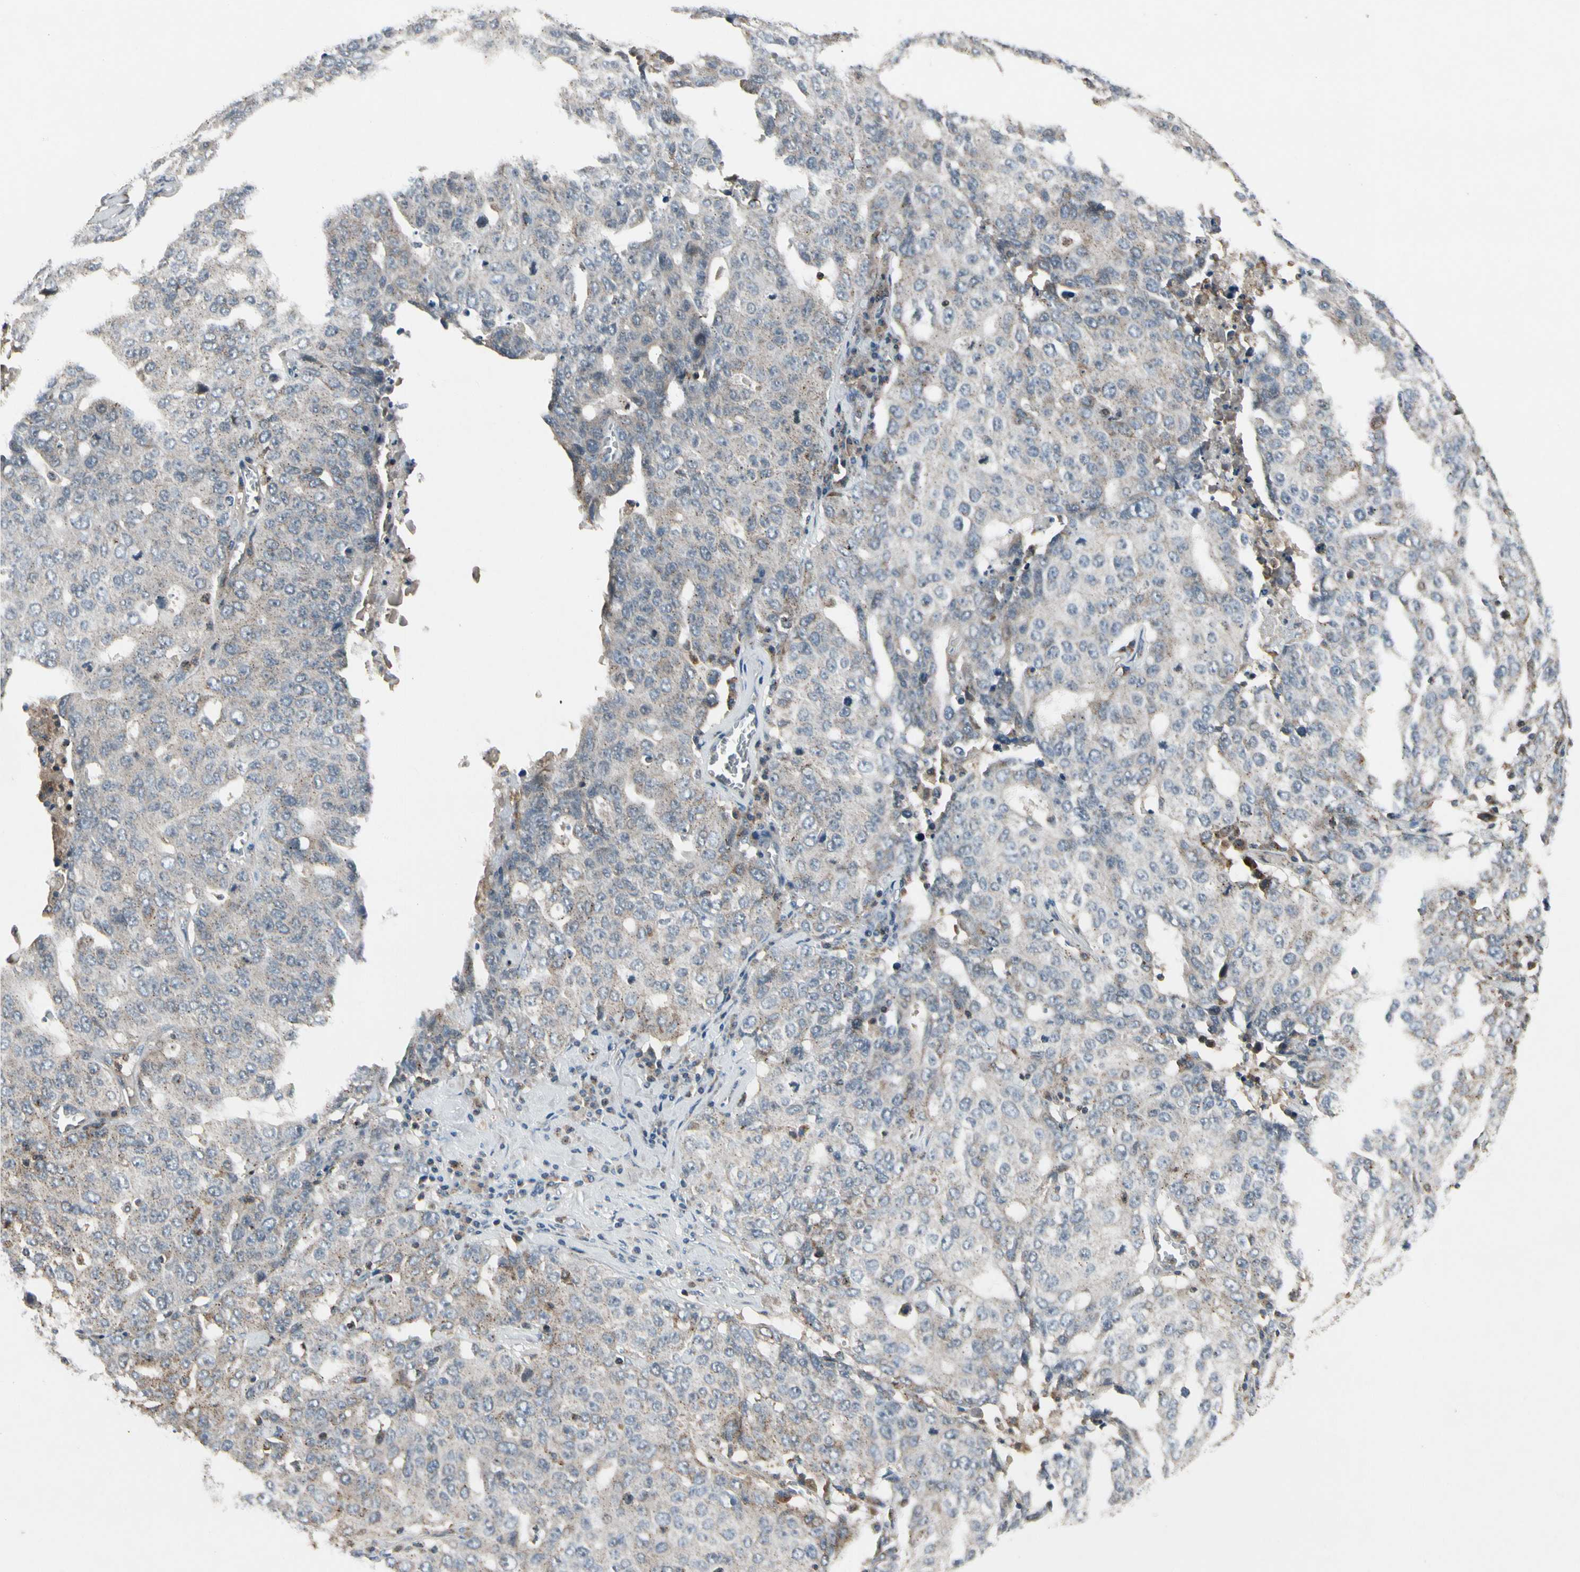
{"staining": {"intensity": "moderate", "quantity": "25%-75%", "location": "cytoplasmic/membranous"}, "tissue": "ovarian cancer", "cell_type": "Tumor cells", "image_type": "cancer", "snomed": [{"axis": "morphology", "description": "Carcinoma, endometroid"}, {"axis": "topography", "description": "Ovary"}], "caption": "About 25%-75% of tumor cells in human ovarian endometroid carcinoma demonstrate moderate cytoplasmic/membranous protein positivity as visualized by brown immunohistochemical staining.", "gene": "NMI", "patient": {"sex": "female", "age": 62}}